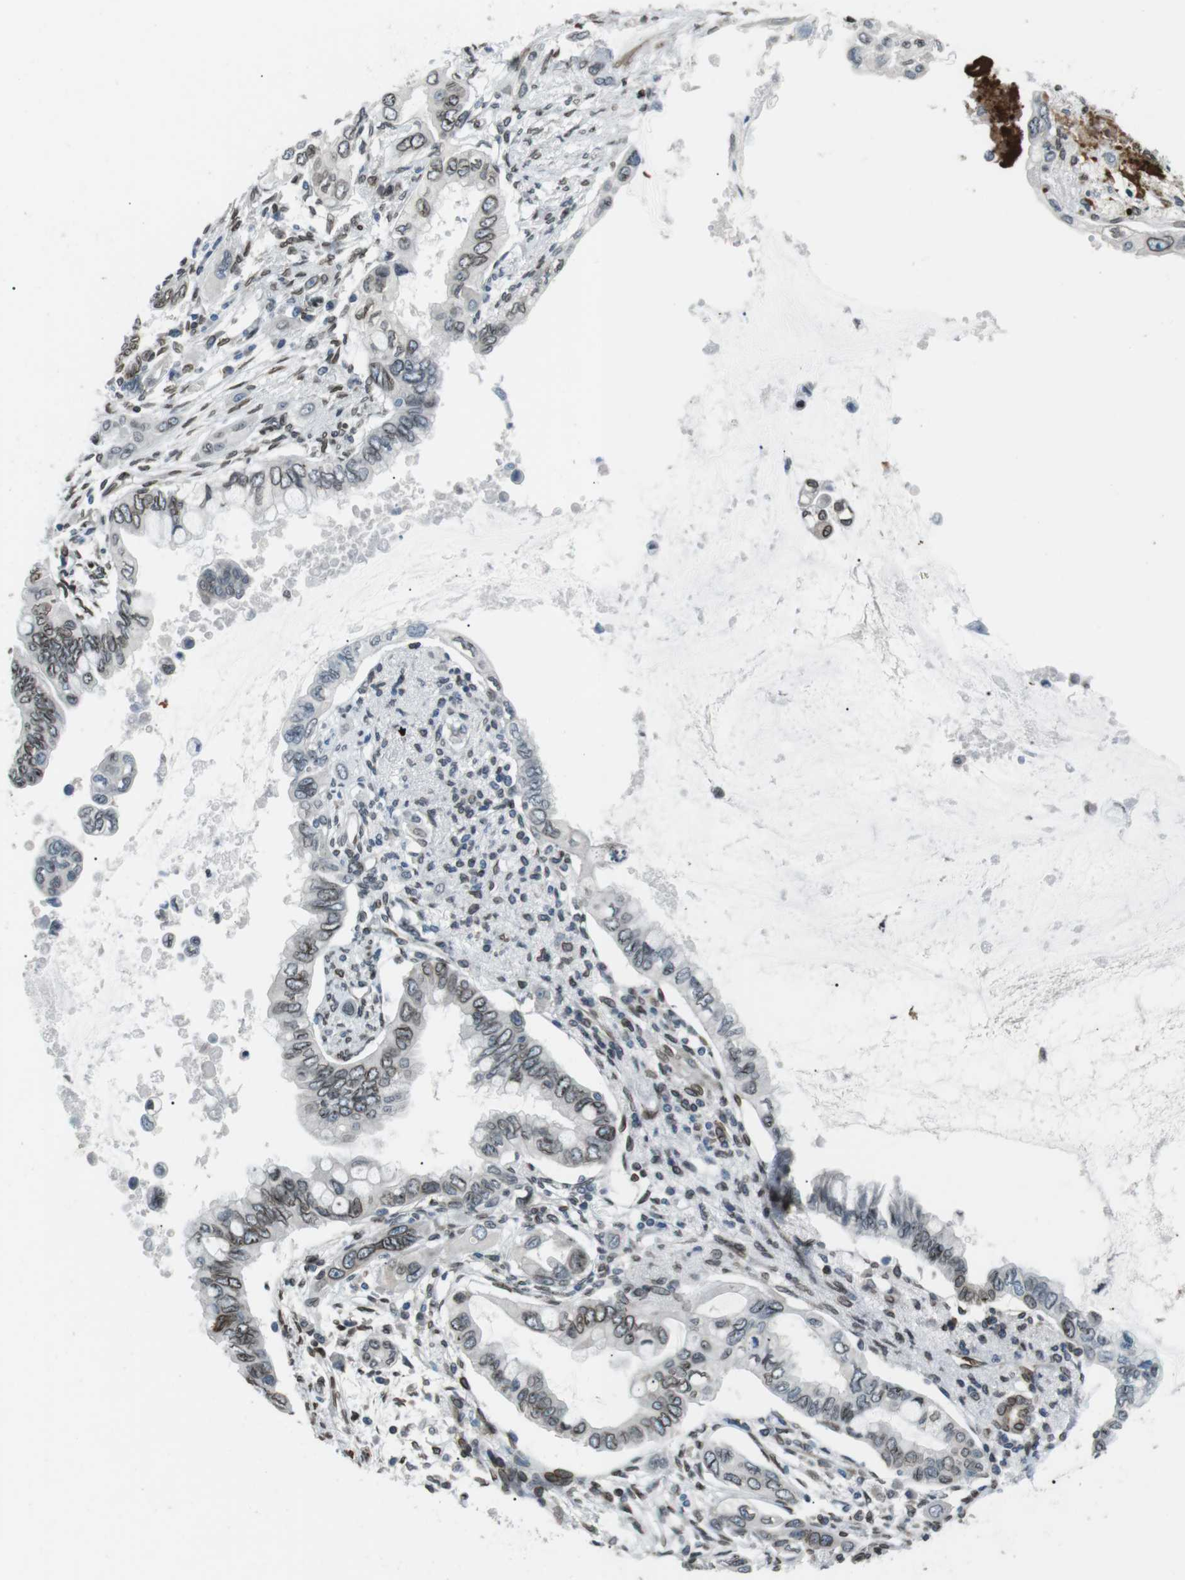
{"staining": {"intensity": "moderate", "quantity": "<25%", "location": "cytoplasmic/membranous,nuclear"}, "tissue": "pancreatic cancer", "cell_type": "Tumor cells", "image_type": "cancer", "snomed": [{"axis": "morphology", "description": "Adenocarcinoma, NOS"}, {"axis": "topography", "description": "Pancreas"}], "caption": "The image shows staining of adenocarcinoma (pancreatic), revealing moderate cytoplasmic/membranous and nuclear protein positivity (brown color) within tumor cells. The protein of interest is stained brown, and the nuclei are stained in blue (DAB (3,3'-diaminobenzidine) IHC with brightfield microscopy, high magnification).", "gene": "TMX4", "patient": {"sex": "female", "age": 60}}